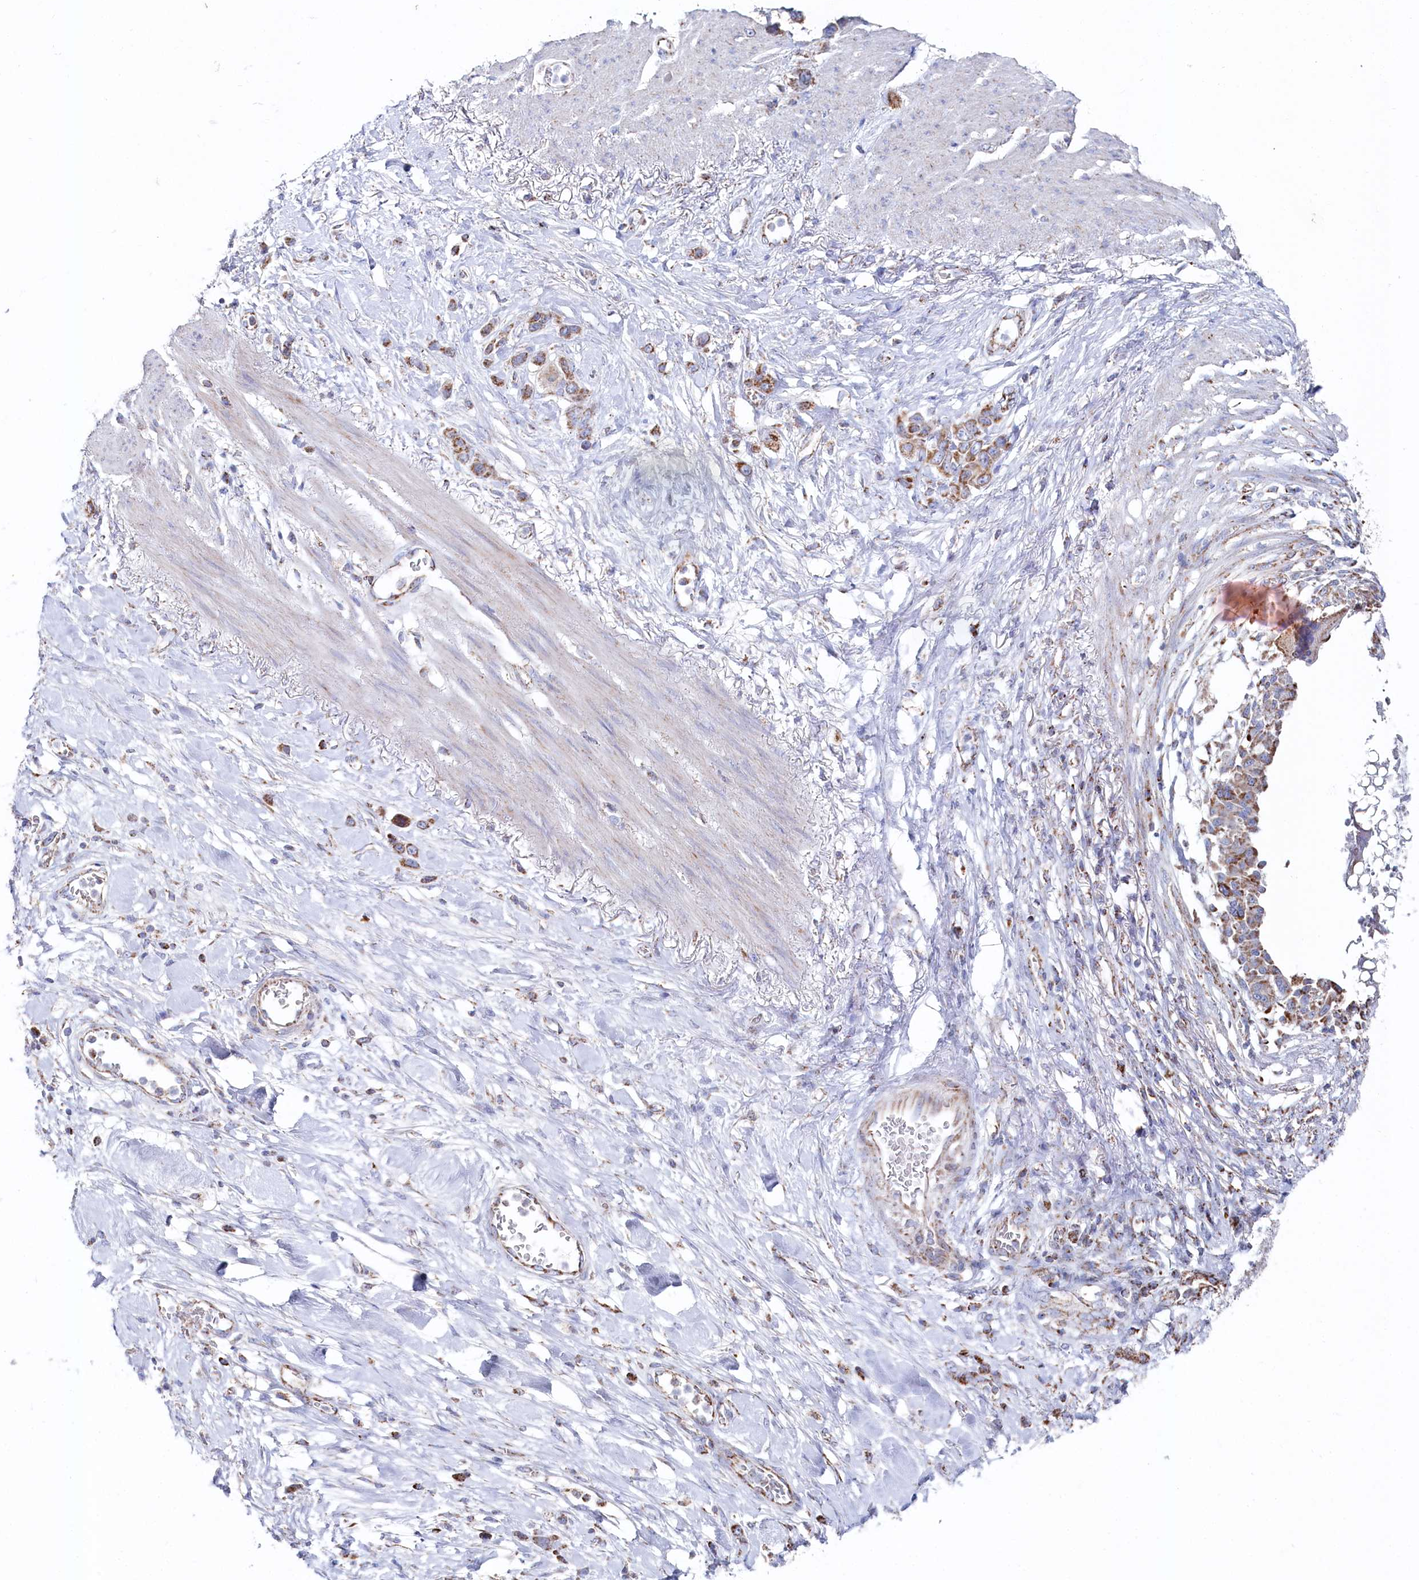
{"staining": {"intensity": "moderate", "quantity": ">75%", "location": "cytoplasmic/membranous"}, "tissue": "stomach cancer", "cell_type": "Tumor cells", "image_type": "cancer", "snomed": [{"axis": "morphology", "description": "Adenocarcinoma, NOS"}, {"axis": "morphology", "description": "Adenocarcinoma, High grade"}, {"axis": "topography", "description": "Stomach, upper"}, {"axis": "topography", "description": "Stomach, lower"}], "caption": "This is an image of IHC staining of stomach cancer (high-grade adenocarcinoma), which shows moderate expression in the cytoplasmic/membranous of tumor cells.", "gene": "GLS2", "patient": {"sex": "female", "age": 65}}